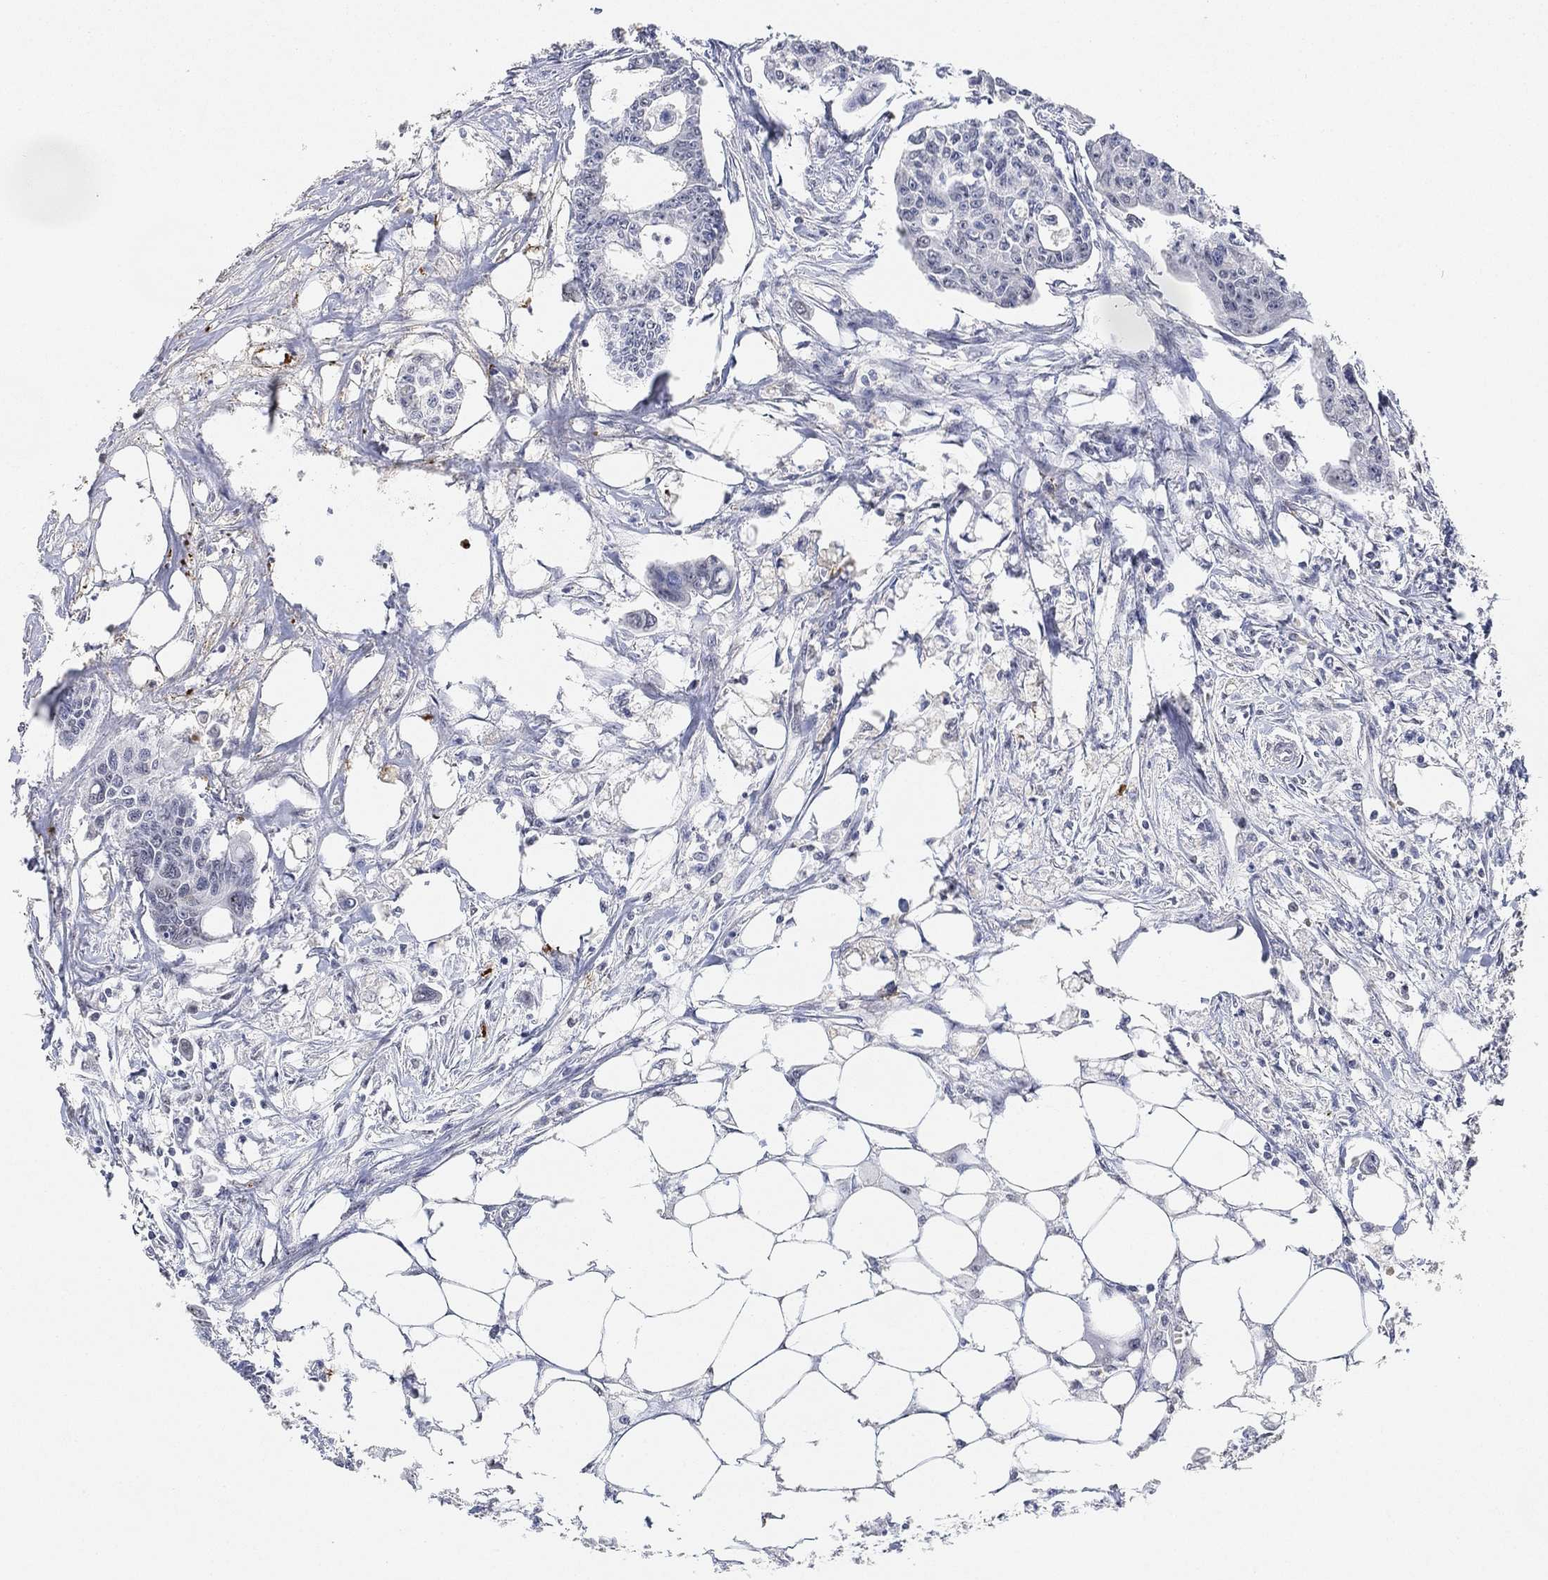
{"staining": {"intensity": "negative", "quantity": "none", "location": "none"}, "tissue": "colorectal cancer", "cell_type": "Tumor cells", "image_type": "cancer", "snomed": [{"axis": "morphology", "description": "Adenocarcinoma, NOS"}, {"axis": "topography", "description": "Colon"}], "caption": "A high-resolution micrograph shows immunohistochemistry (IHC) staining of colorectal cancer, which demonstrates no significant positivity in tumor cells.", "gene": "PAX6", "patient": {"sex": "male", "age": 70}}